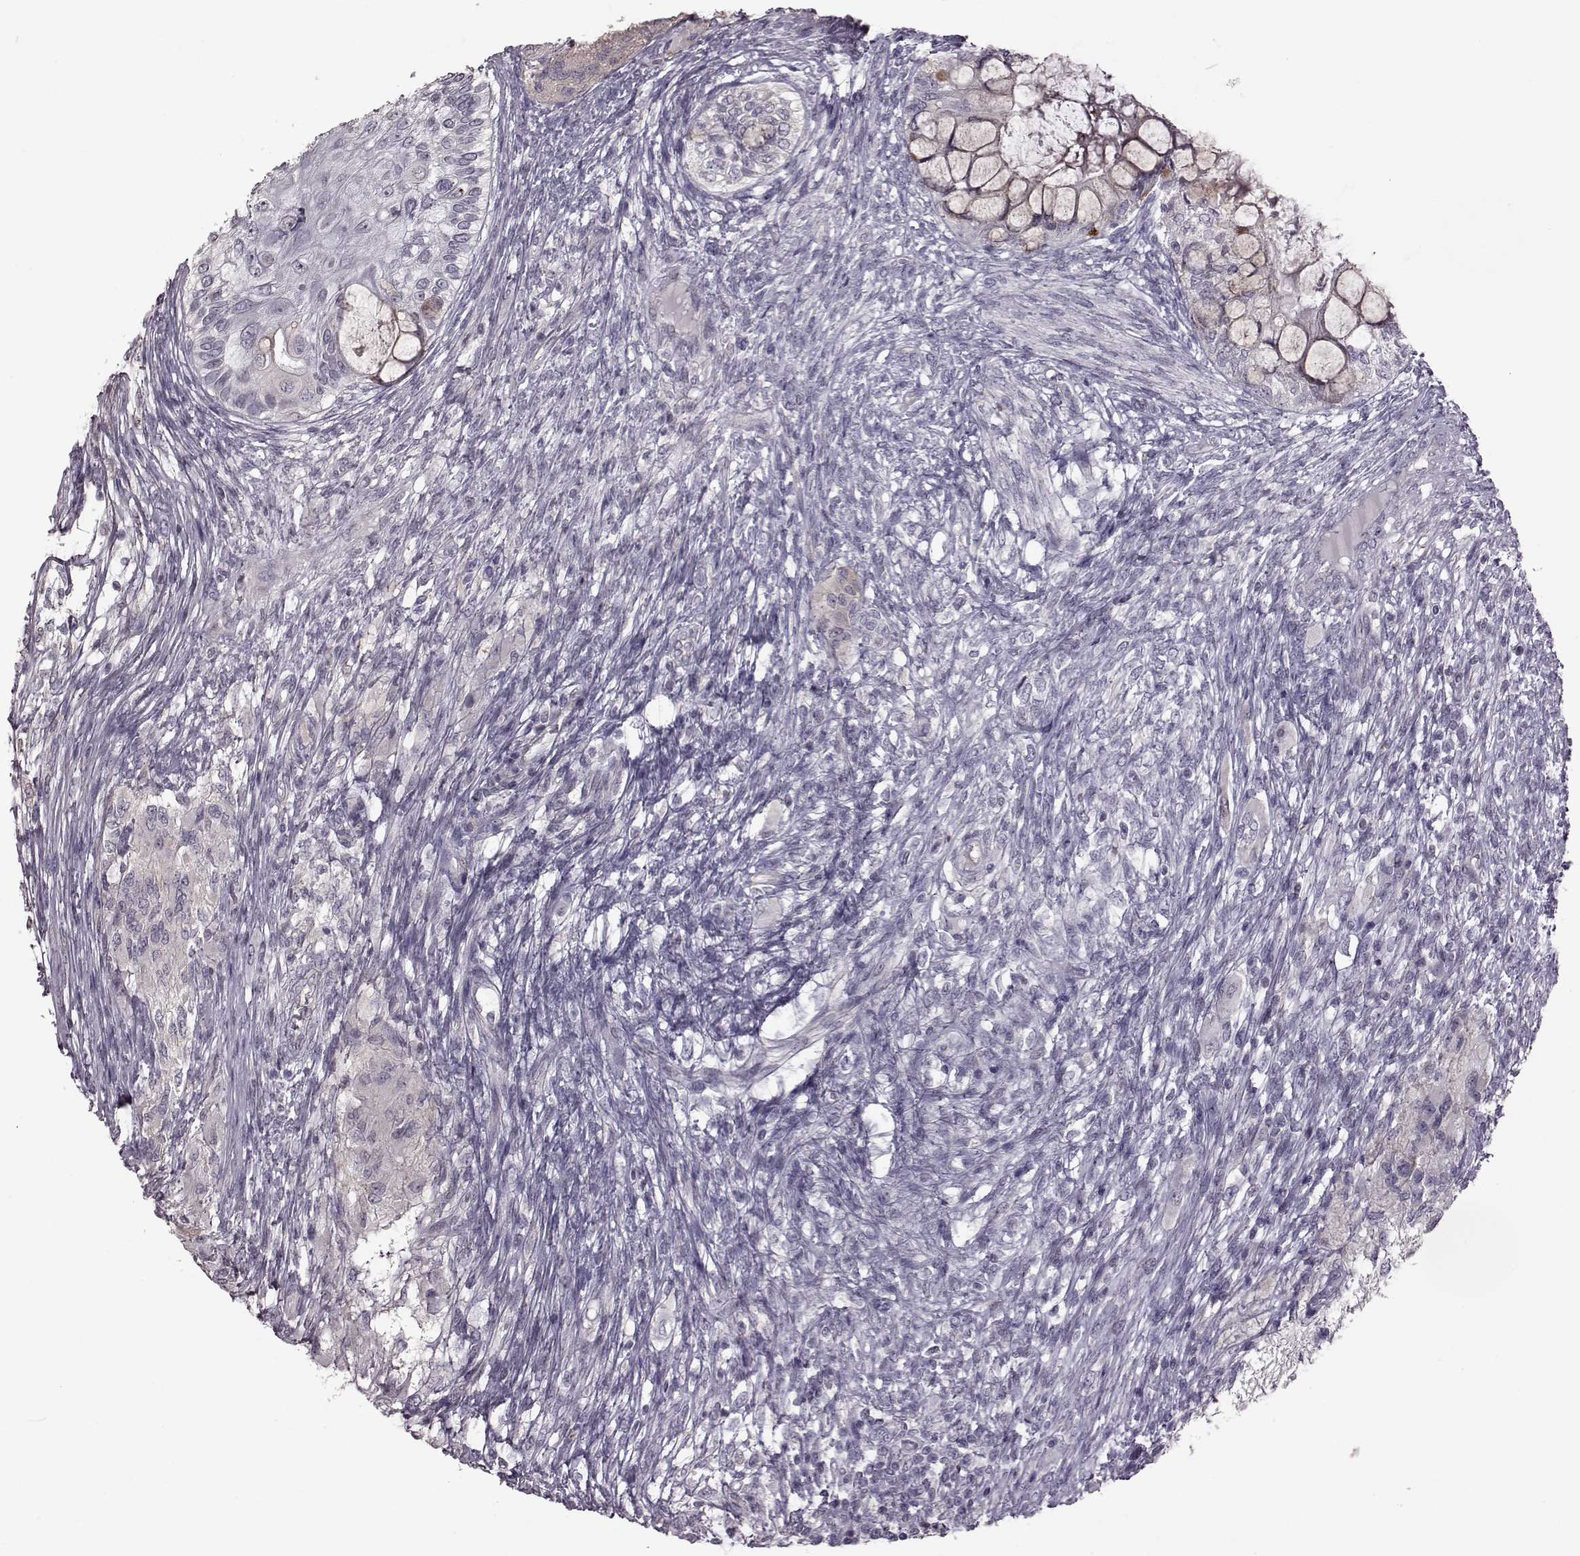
{"staining": {"intensity": "negative", "quantity": "none", "location": "none"}, "tissue": "testis cancer", "cell_type": "Tumor cells", "image_type": "cancer", "snomed": [{"axis": "morphology", "description": "Seminoma, NOS"}, {"axis": "morphology", "description": "Carcinoma, Embryonal, NOS"}, {"axis": "topography", "description": "Testis"}], "caption": "An immunohistochemistry (IHC) image of testis cancer is shown. There is no staining in tumor cells of testis cancer.", "gene": "GAL", "patient": {"sex": "male", "age": 41}}